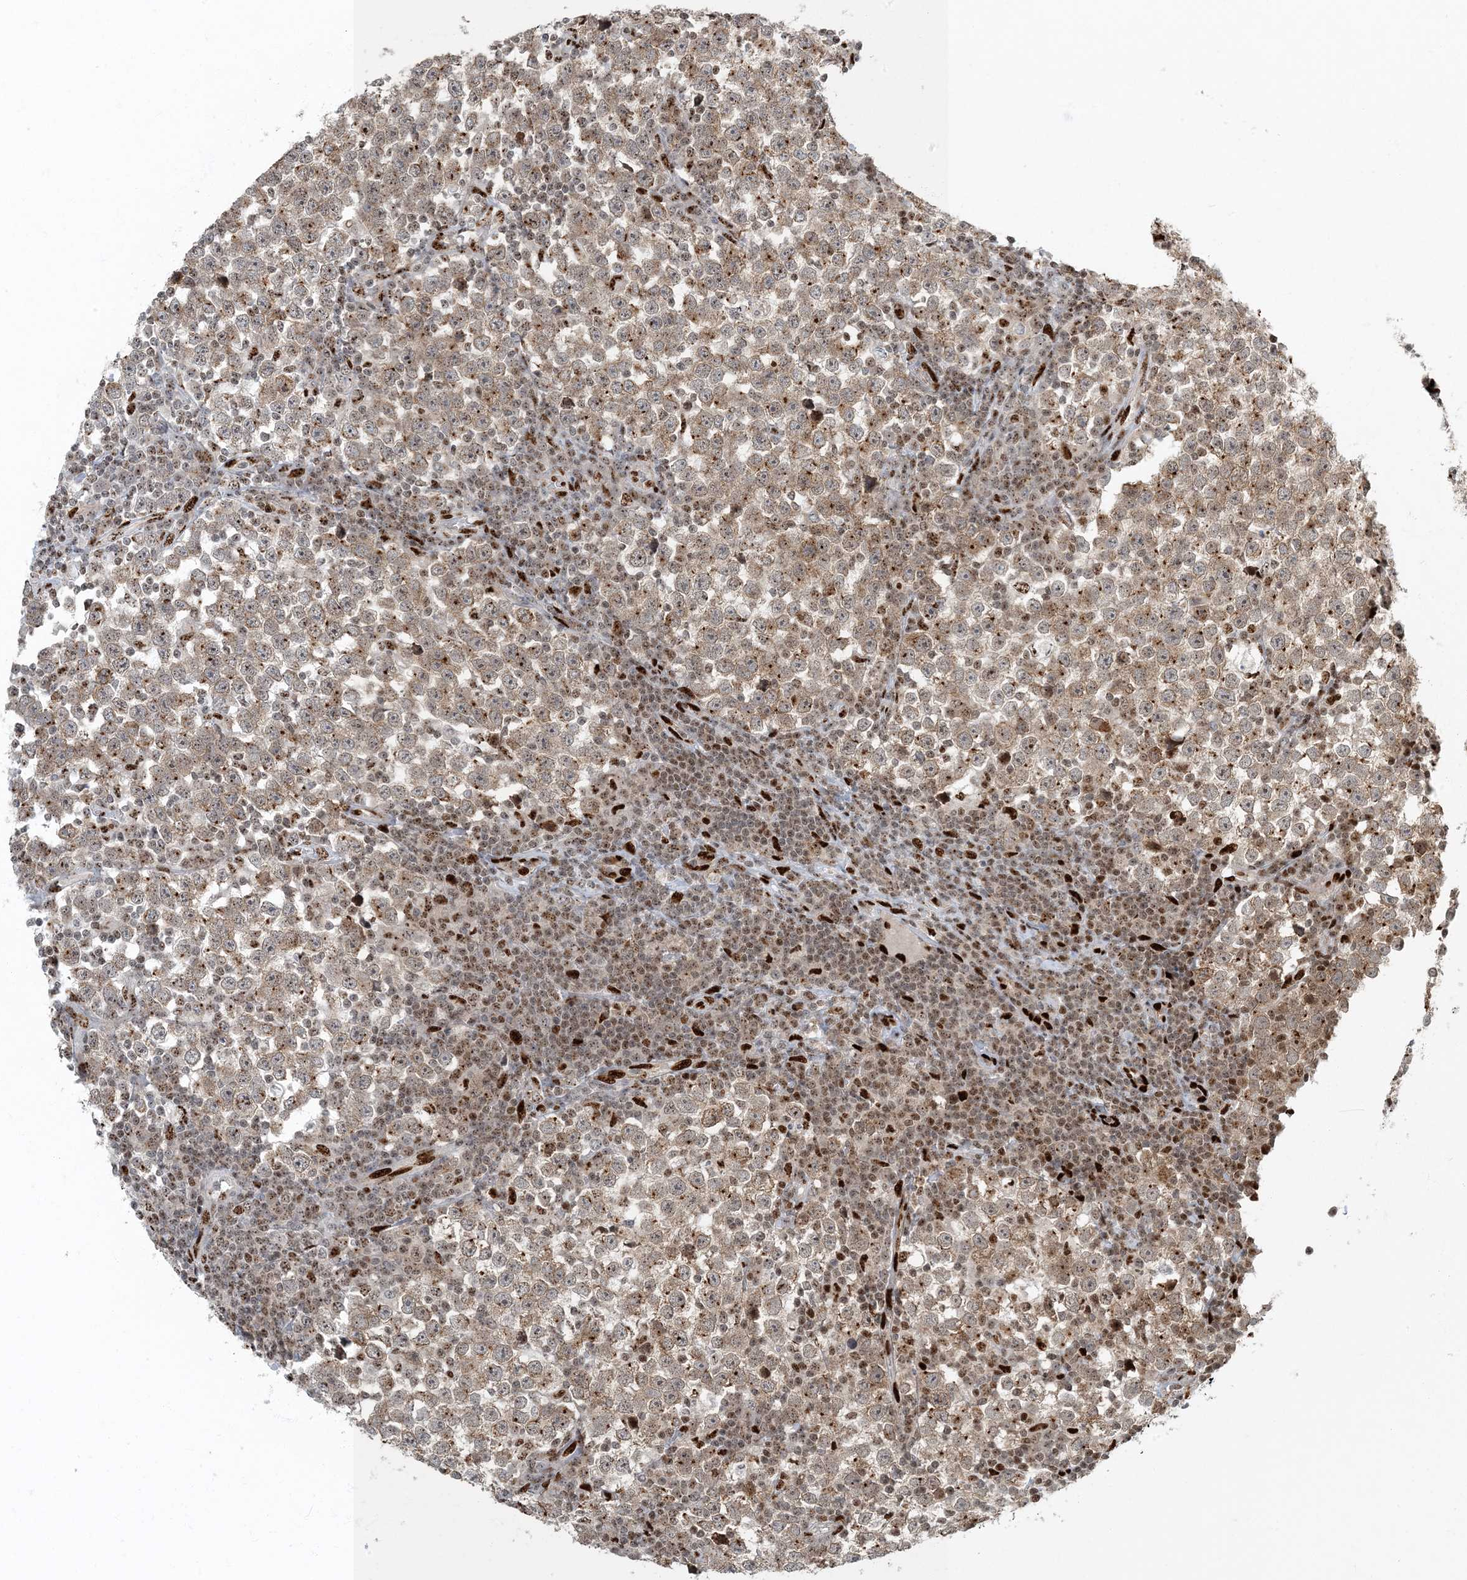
{"staining": {"intensity": "moderate", "quantity": ">75%", "location": "cytoplasmic/membranous"}, "tissue": "testis cancer", "cell_type": "Tumor cells", "image_type": "cancer", "snomed": [{"axis": "morphology", "description": "Normal tissue, NOS"}, {"axis": "morphology", "description": "Seminoma, NOS"}, {"axis": "topography", "description": "Testis"}], "caption": "Brown immunohistochemical staining in testis seminoma reveals moderate cytoplasmic/membranous staining in about >75% of tumor cells.", "gene": "MBD1", "patient": {"sex": "male", "age": 43}}